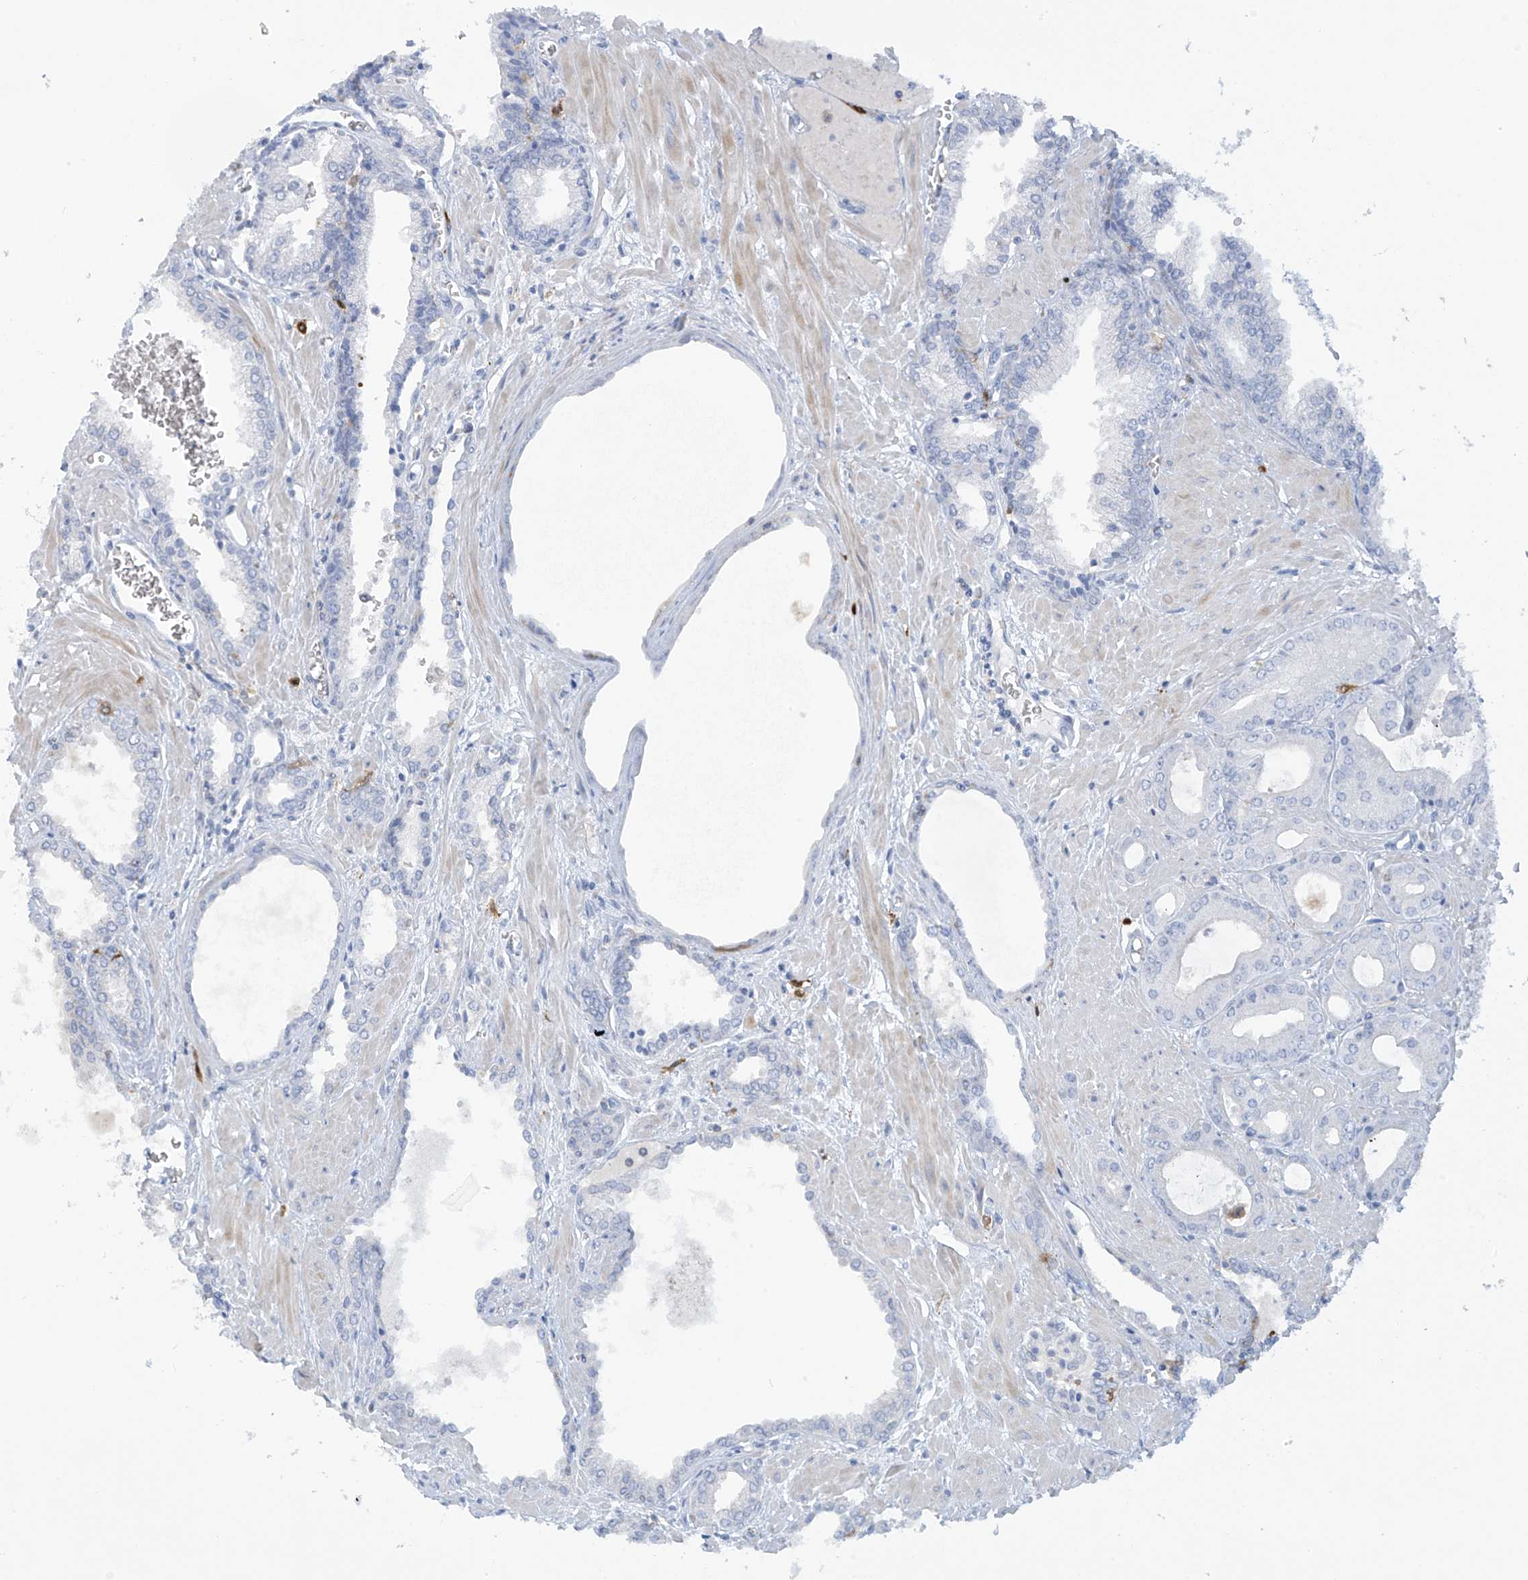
{"staining": {"intensity": "negative", "quantity": "none", "location": "none"}, "tissue": "prostate cancer", "cell_type": "Tumor cells", "image_type": "cancer", "snomed": [{"axis": "morphology", "description": "Adenocarcinoma, Low grade"}, {"axis": "topography", "description": "Prostate"}], "caption": "Prostate adenocarcinoma (low-grade) was stained to show a protein in brown. There is no significant positivity in tumor cells. The staining is performed using DAB brown chromogen with nuclei counter-stained in using hematoxylin.", "gene": "TRMT2B", "patient": {"sex": "male", "age": 67}}